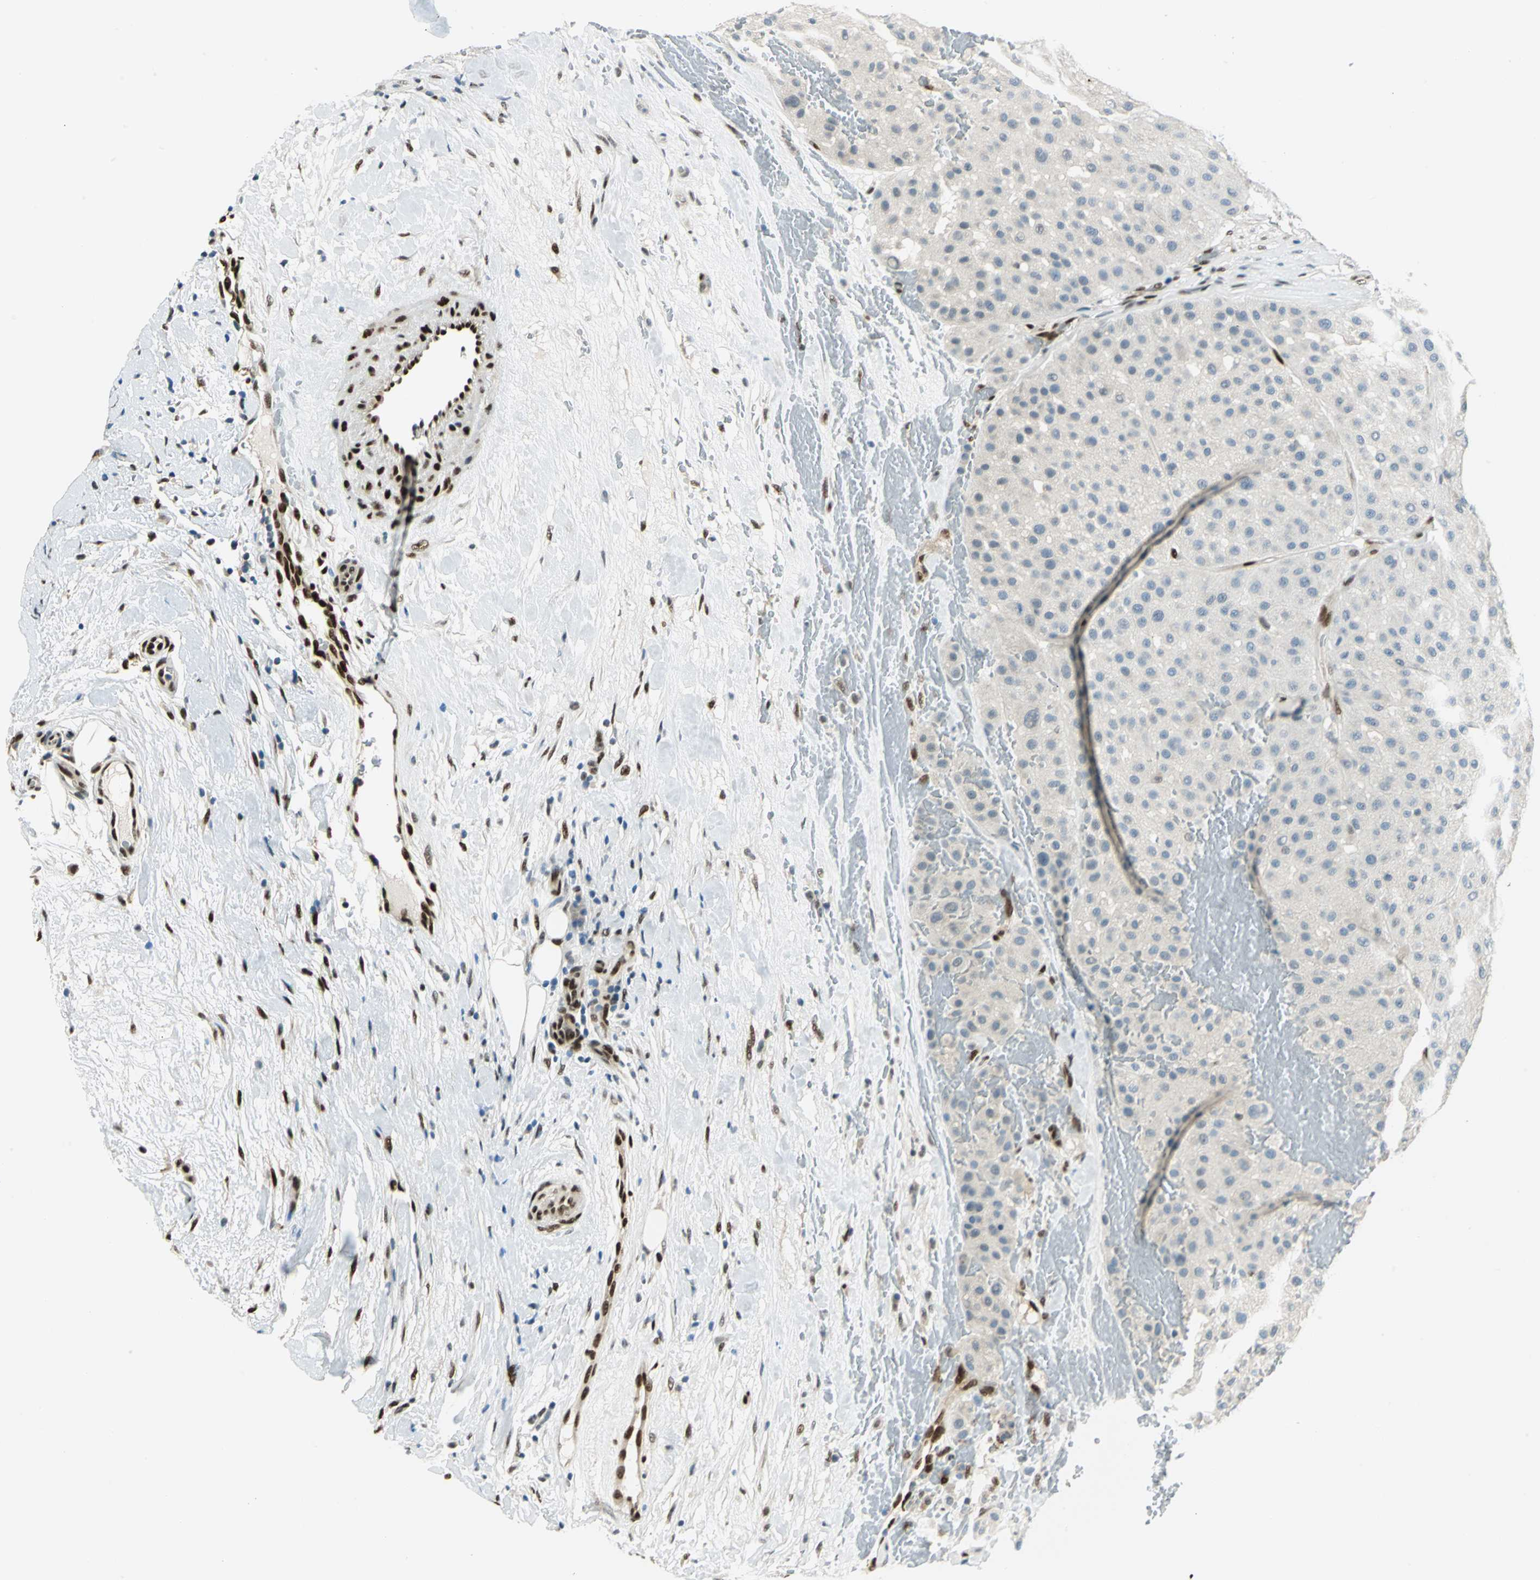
{"staining": {"intensity": "negative", "quantity": "none", "location": "none"}, "tissue": "melanoma", "cell_type": "Tumor cells", "image_type": "cancer", "snomed": [{"axis": "morphology", "description": "Normal tissue, NOS"}, {"axis": "morphology", "description": "Malignant melanoma, Metastatic site"}, {"axis": "topography", "description": "Skin"}], "caption": "Tumor cells are negative for brown protein staining in malignant melanoma (metastatic site). (Stains: DAB immunohistochemistry (IHC) with hematoxylin counter stain, Microscopy: brightfield microscopy at high magnification).", "gene": "NFIA", "patient": {"sex": "male", "age": 41}}